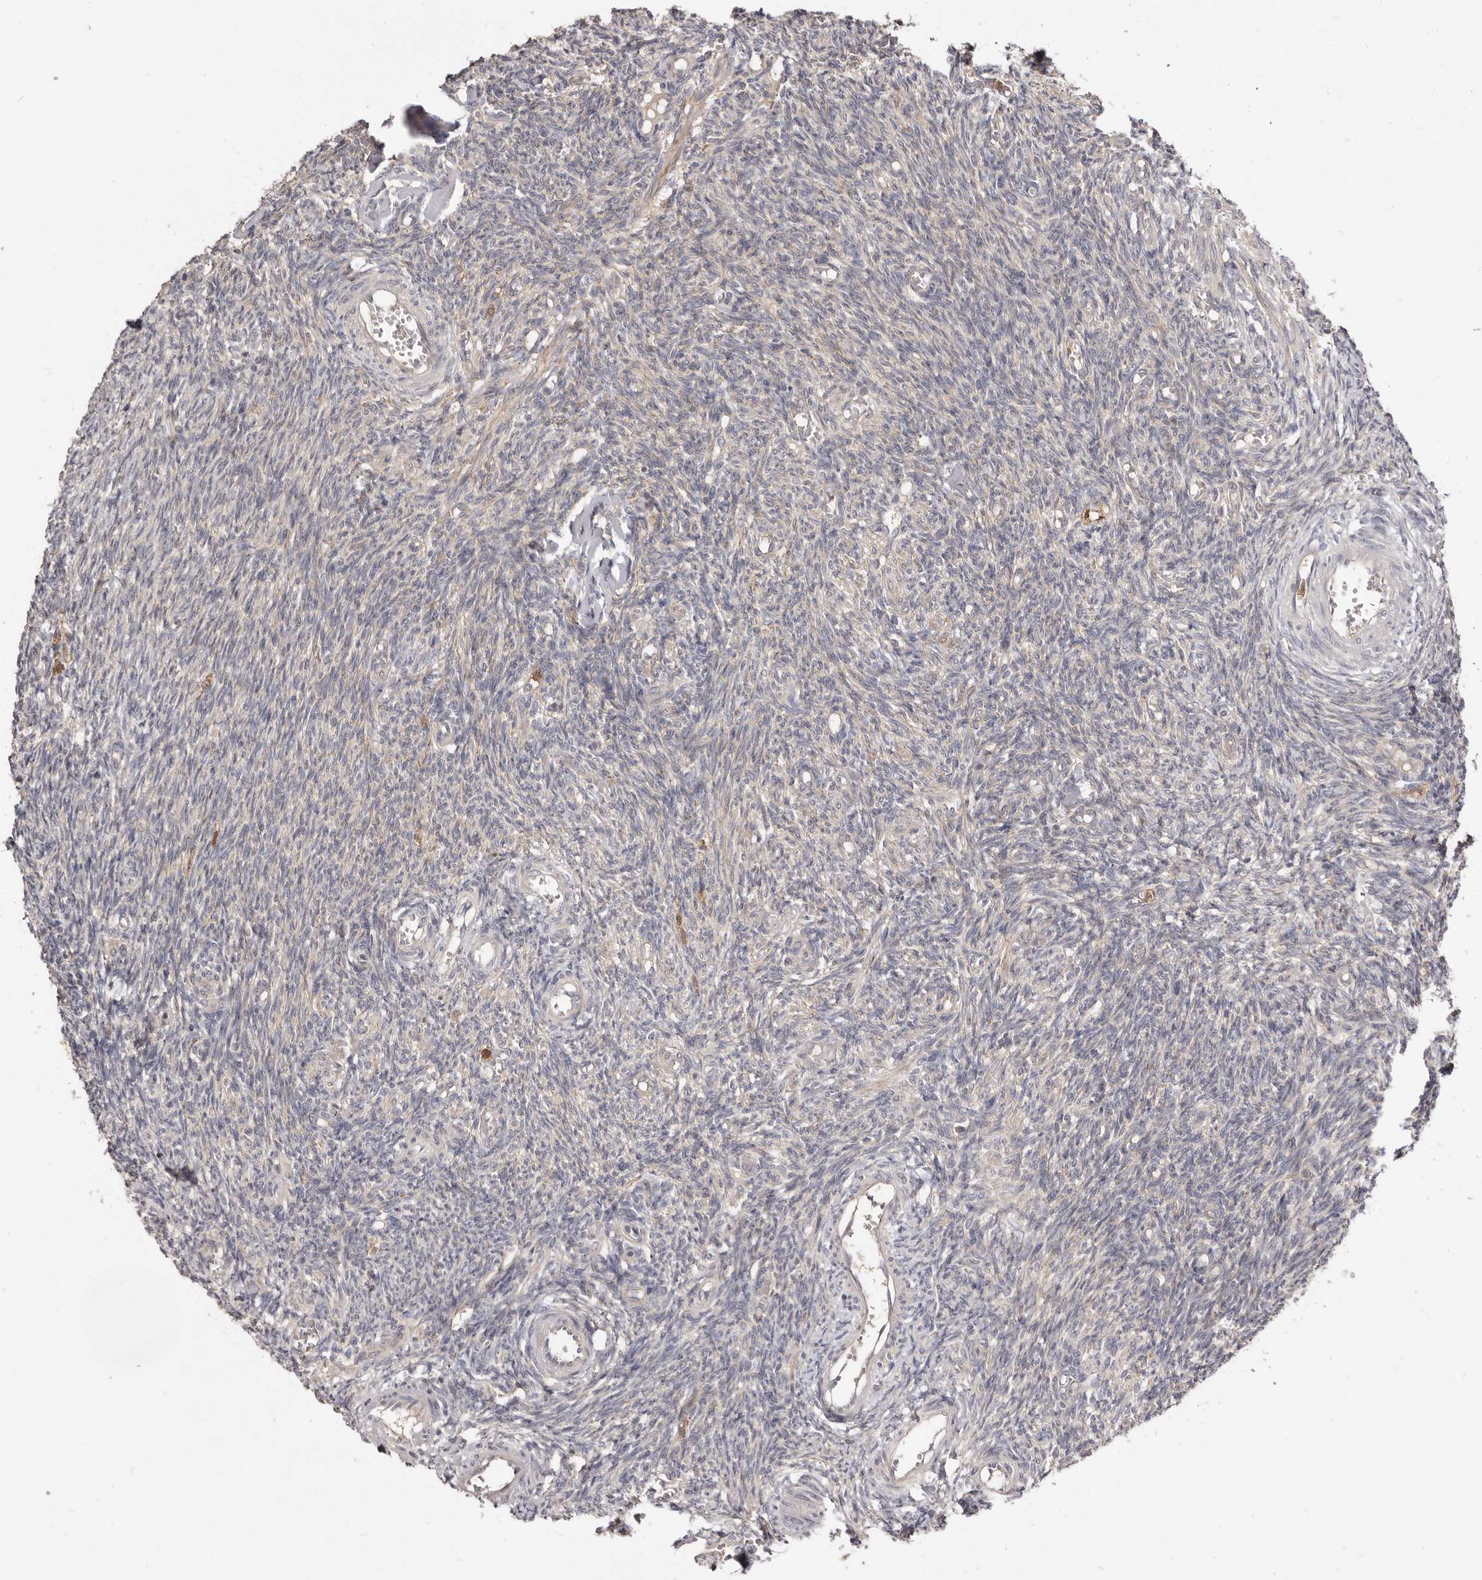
{"staining": {"intensity": "moderate", "quantity": ">75%", "location": "cytoplasmic/membranous"}, "tissue": "ovary", "cell_type": "Follicle cells", "image_type": "normal", "snomed": [{"axis": "morphology", "description": "Normal tissue, NOS"}, {"axis": "topography", "description": "Ovary"}], "caption": "Immunohistochemical staining of unremarkable human ovary shows >75% levels of moderate cytoplasmic/membranous protein positivity in about >75% of follicle cells.", "gene": "TC2N", "patient": {"sex": "female", "age": 27}}